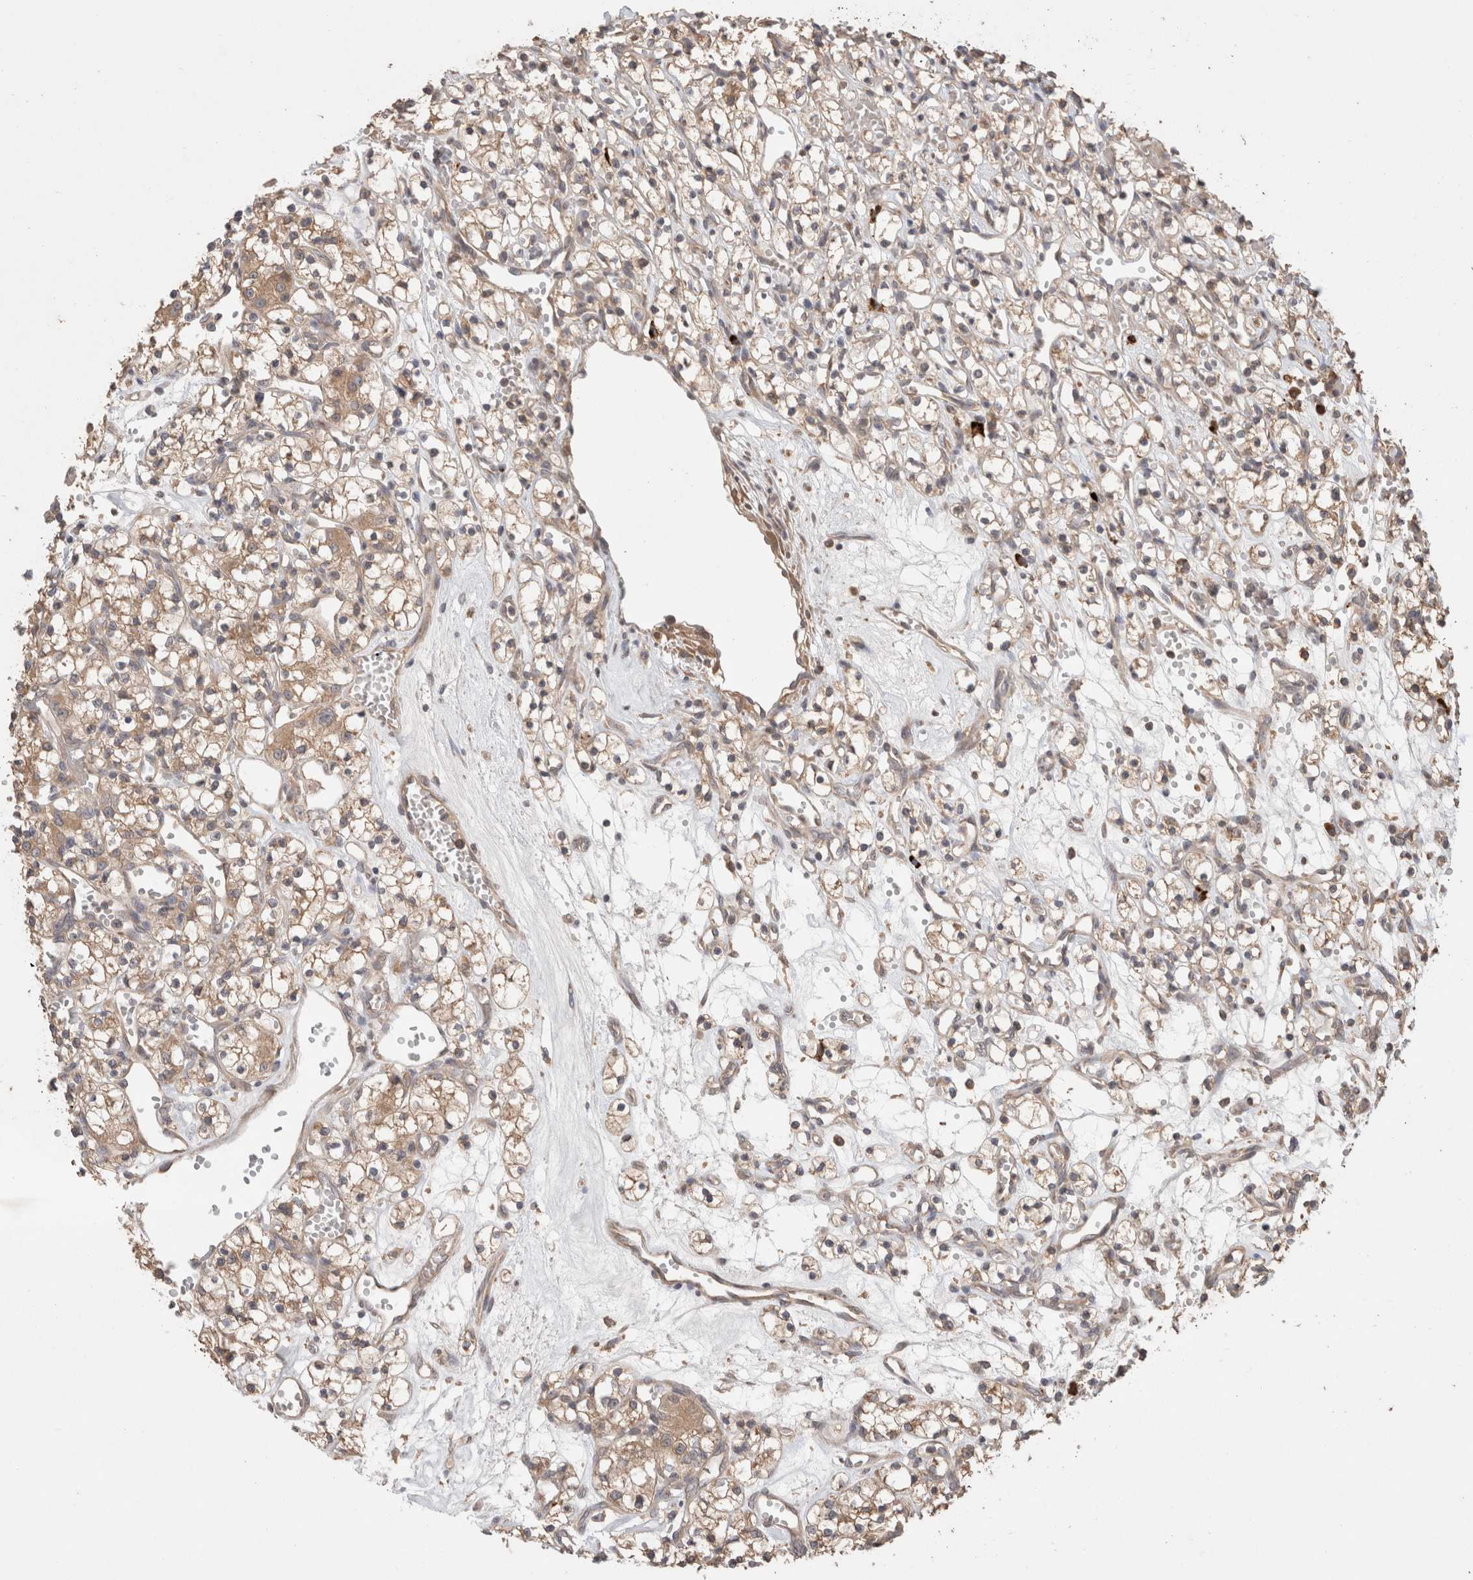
{"staining": {"intensity": "weak", "quantity": "25%-75%", "location": "cytoplasmic/membranous"}, "tissue": "renal cancer", "cell_type": "Tumor cells", "image_type": "cancer", "snomed": [{"axis": "morphology", "description": "Adenocarcinoma, NOS"}, {"axis": "topography", "description": "Kidney"}], "caption": "Tumor cells exhibit low levels of weak cytoplasmic/membranous expression in approximately 25%-75% of cells in human renal cancer.", "gene": "HROB", "patient": {"sex": "female", "age": 59}}